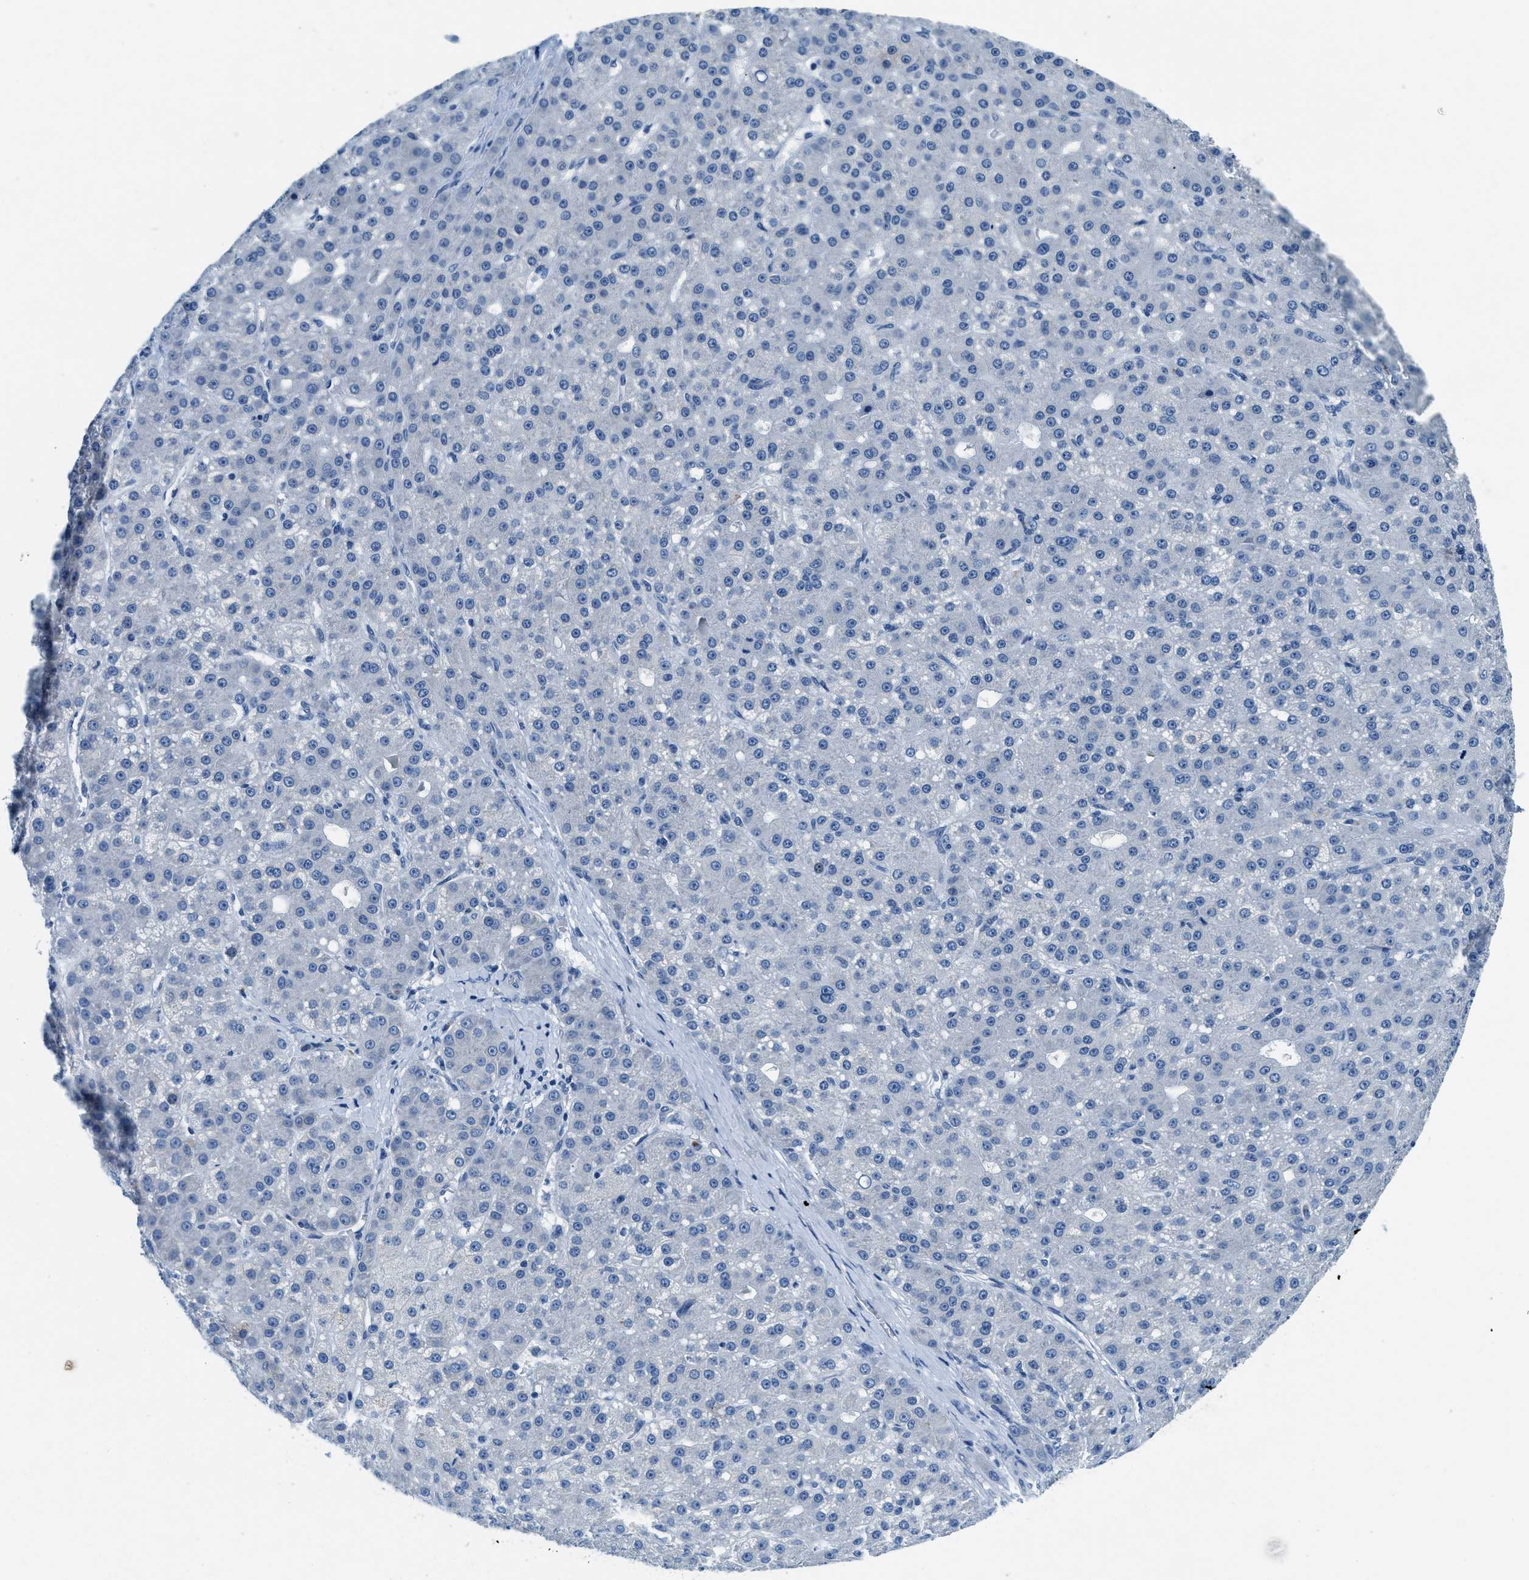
{"staining": {"intensity": "negative", "quantity": "none", "location": "none"}, "tissue": "liver cancer", "cell_type": "Tumor cells", "image_type": "cancer", "snomed": [{"axis": "morphology", "description": "Carcinoma, Hepatocellular, NOS"}, {"axis": "topography", "description": "Liver"}], "caption": "Immunohistochemistry photomicrograph of neoplastic tissue: liver hepatocellular carcinoma stained with DAB exhibits no significant protein expression in tumor cells. (DAB (3,3'-diaminobenzidine) immunohistochemistry (IHC) visualized using brightfield microscopy, high magnification).", "gene": "UBAC2", "patient": {"sex": "male", "age": 67}}